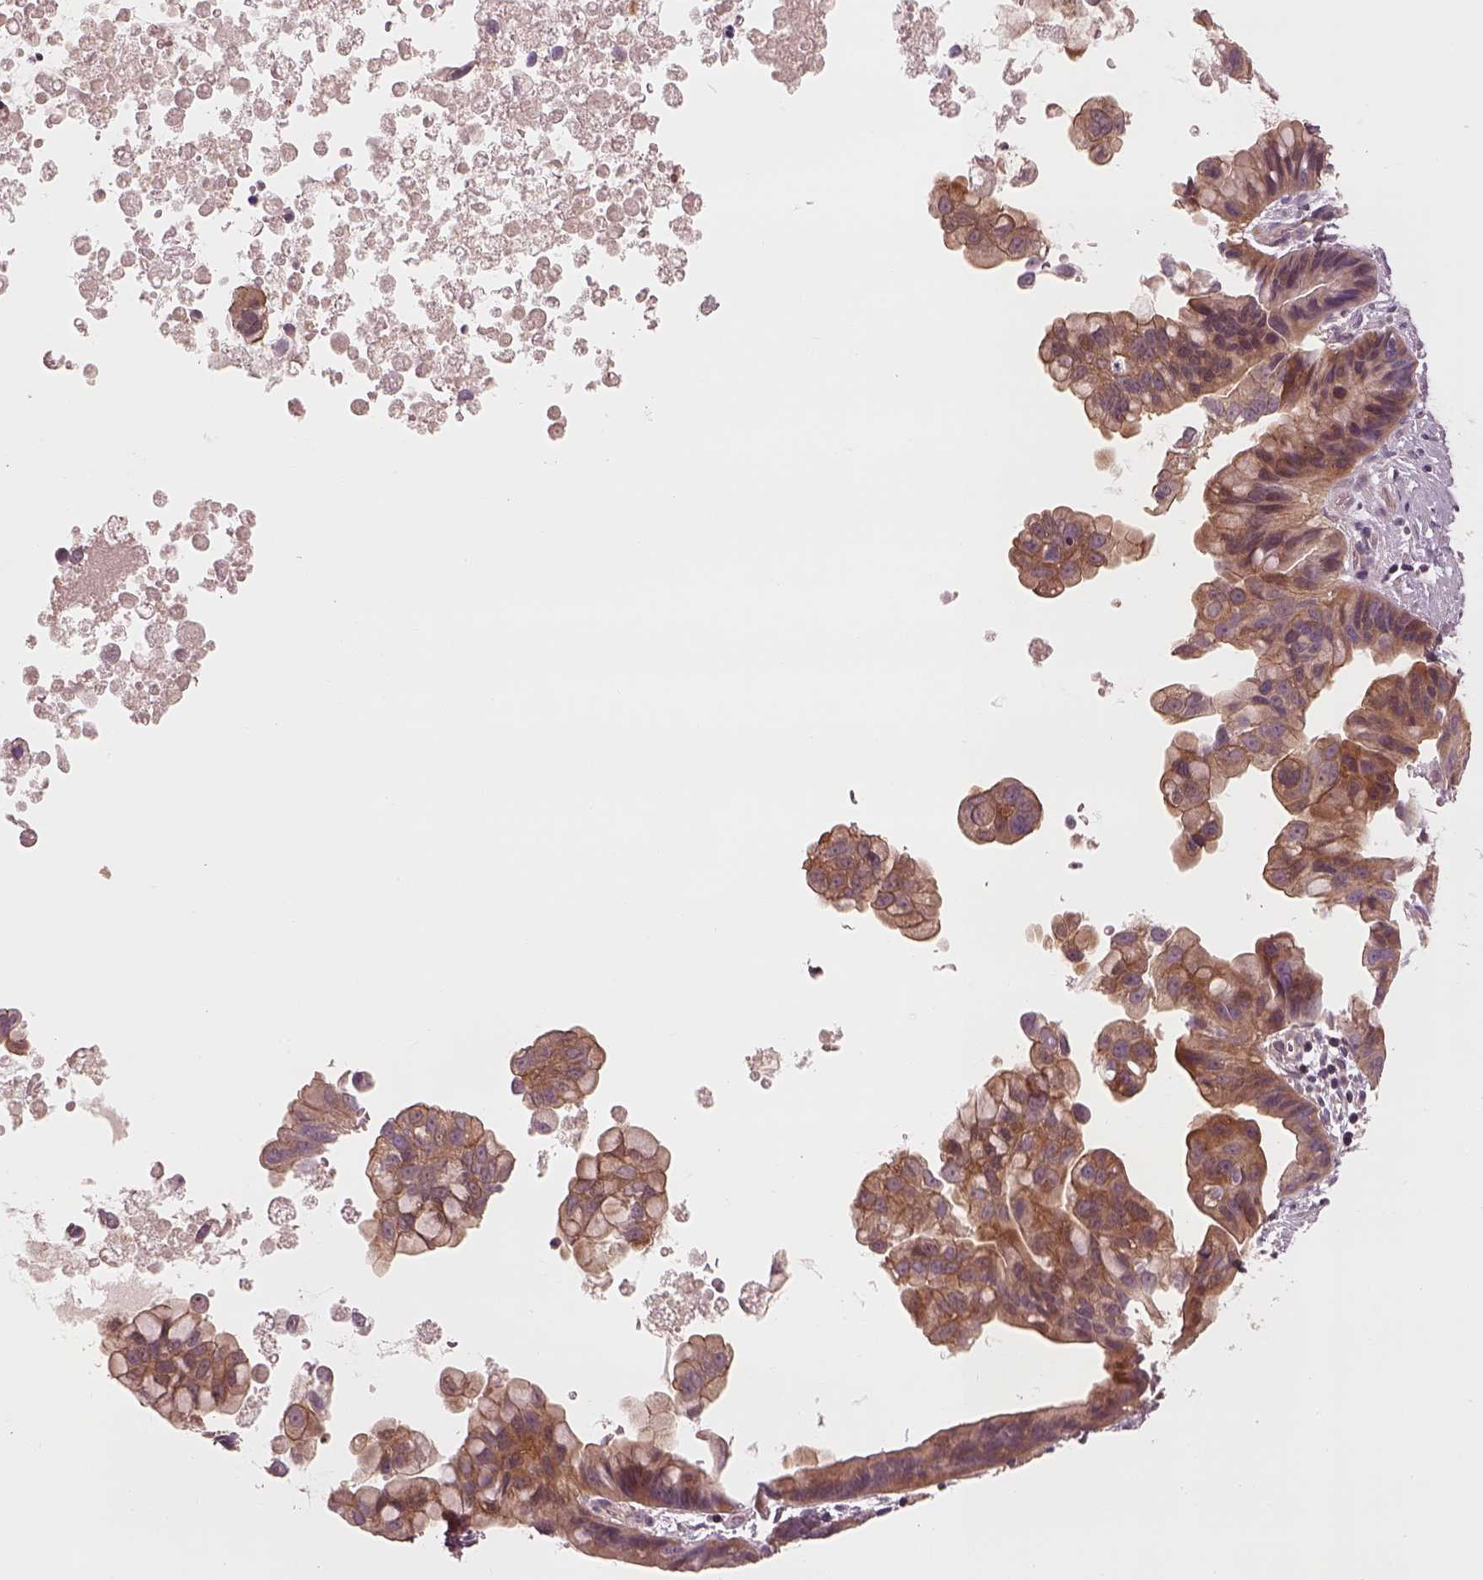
{"staining": {"intensity": "moderate", "quantity": ">75%", "location": "cytoplasmic/membranous"}, "tissue": "ovarian cancer", "cell_type": "Tumor cells", "image_type": "cancer", "snomed": [{"axis": "morphology", "description": "Cystadenocarcinoma, mucinous, NOS"}, {"axis": "topography", "description": "Ovary"}], "caption": "Immunohistochemistry (IHC) of ovarian cancer (mucinous cystadenocarcinoma) demonstrates medium levels of moderate cytoplasmic/membranous staining in about >75% of tumor cells.", "gene": "FAM107B", "patient": {"sex": "female", "age": 76}}